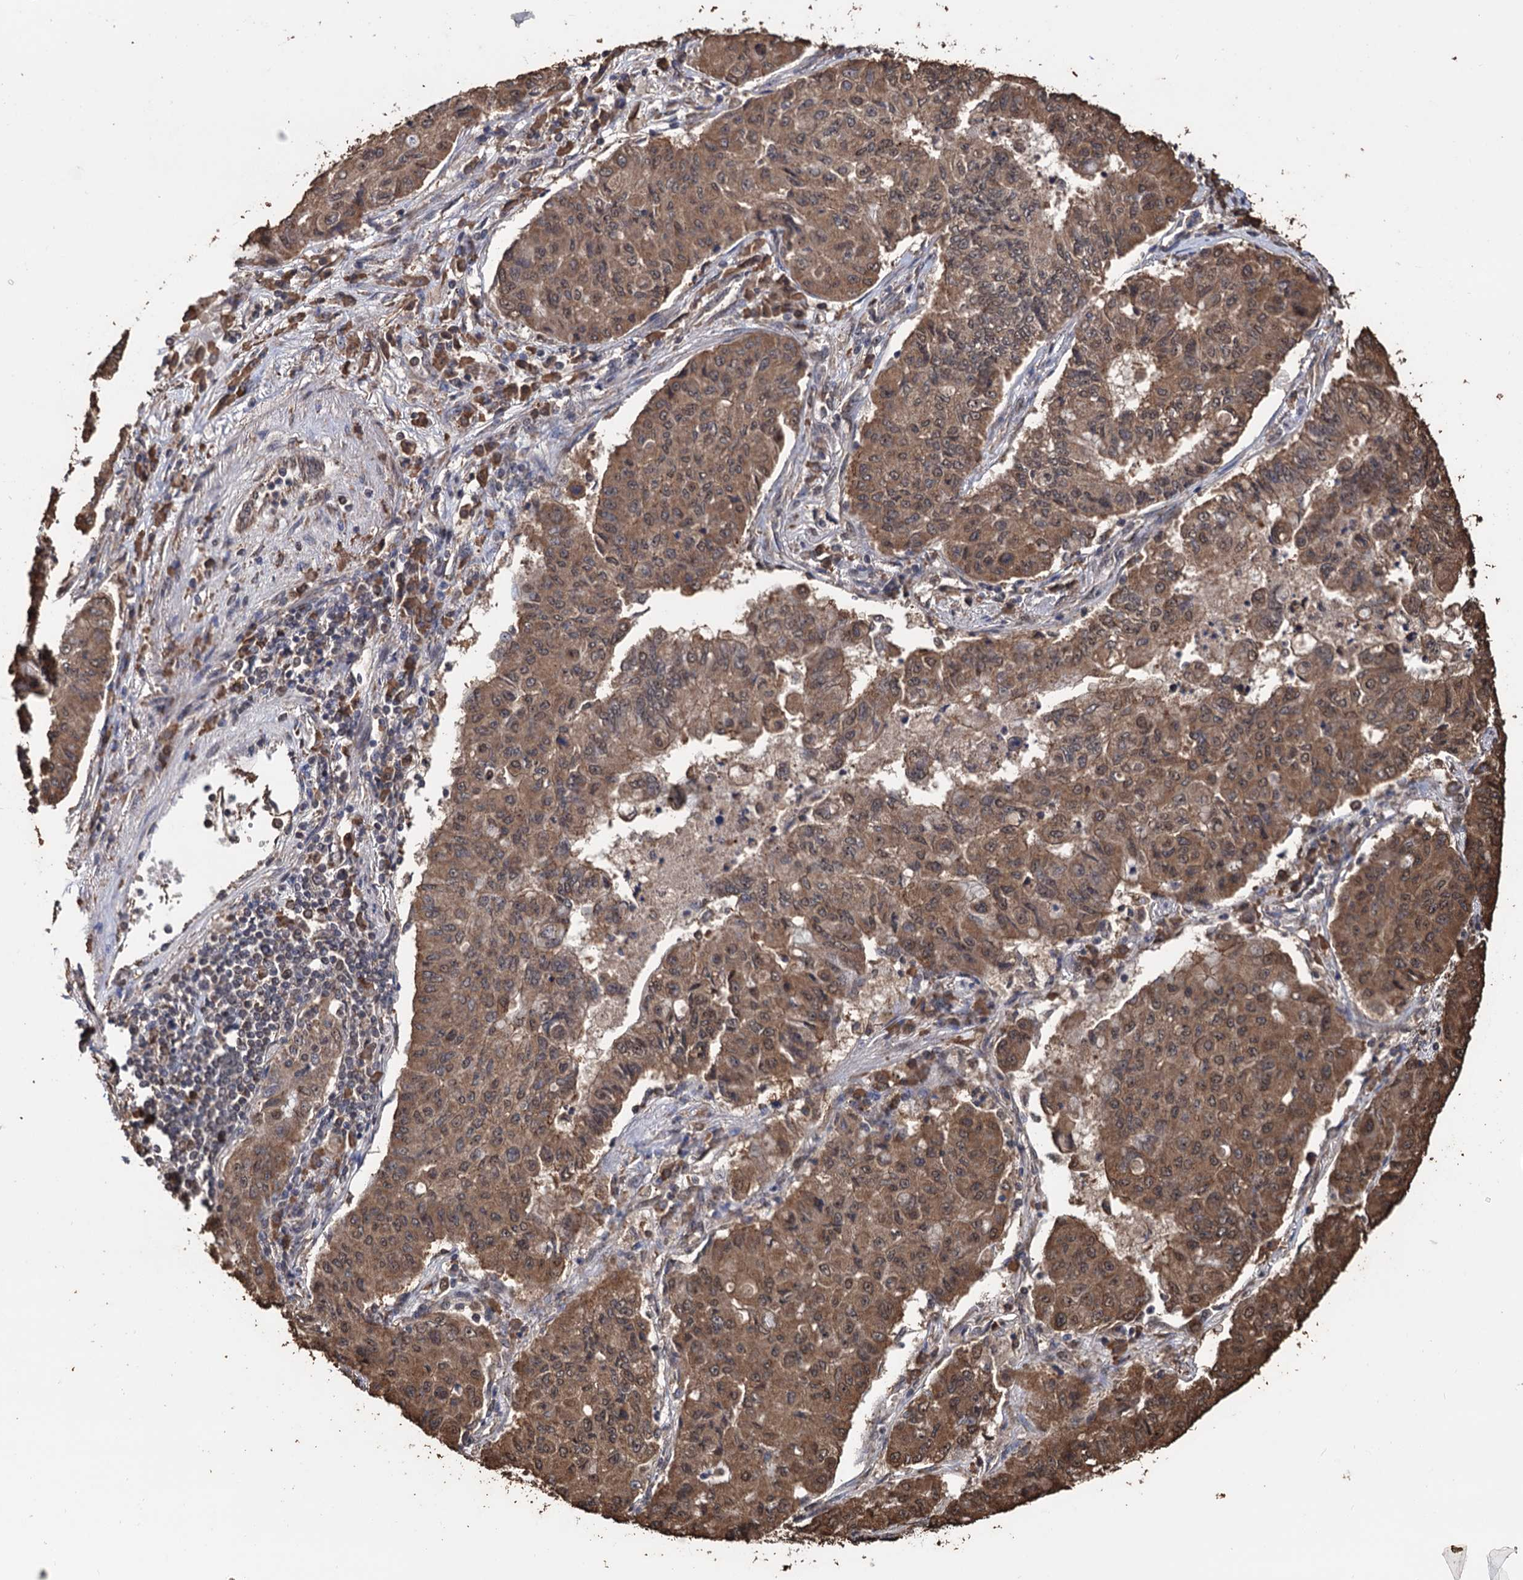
{"staining": {"intensity": "moderate", "quantity": ">75%", "location": "cytoplasmic/membranous,nuclear"}, "tissue": "lung cancer", "cell_type": "Tumor cells", "image_type": "cancer", "snomed": [{"axis": "morphology", "description": "Squamous cell carcinoma, NOS"}, {"axis": "topography", "description": "Lung"}], "caption": "Immunohistochemistry micrograph of neoplastic tissue: human squamous cell carcinoma (lung) stained using immunohistochemistry (IHC) shows medium levels of moderate protein expression localized specifically in the cytoplasmic/membranous and nuclear of tumor cells, appearing as a cytoplasmic/membranous and nuclear brown color.", "gene": "TBC1D12", "patient": {"sex": "male", "age": 74}}